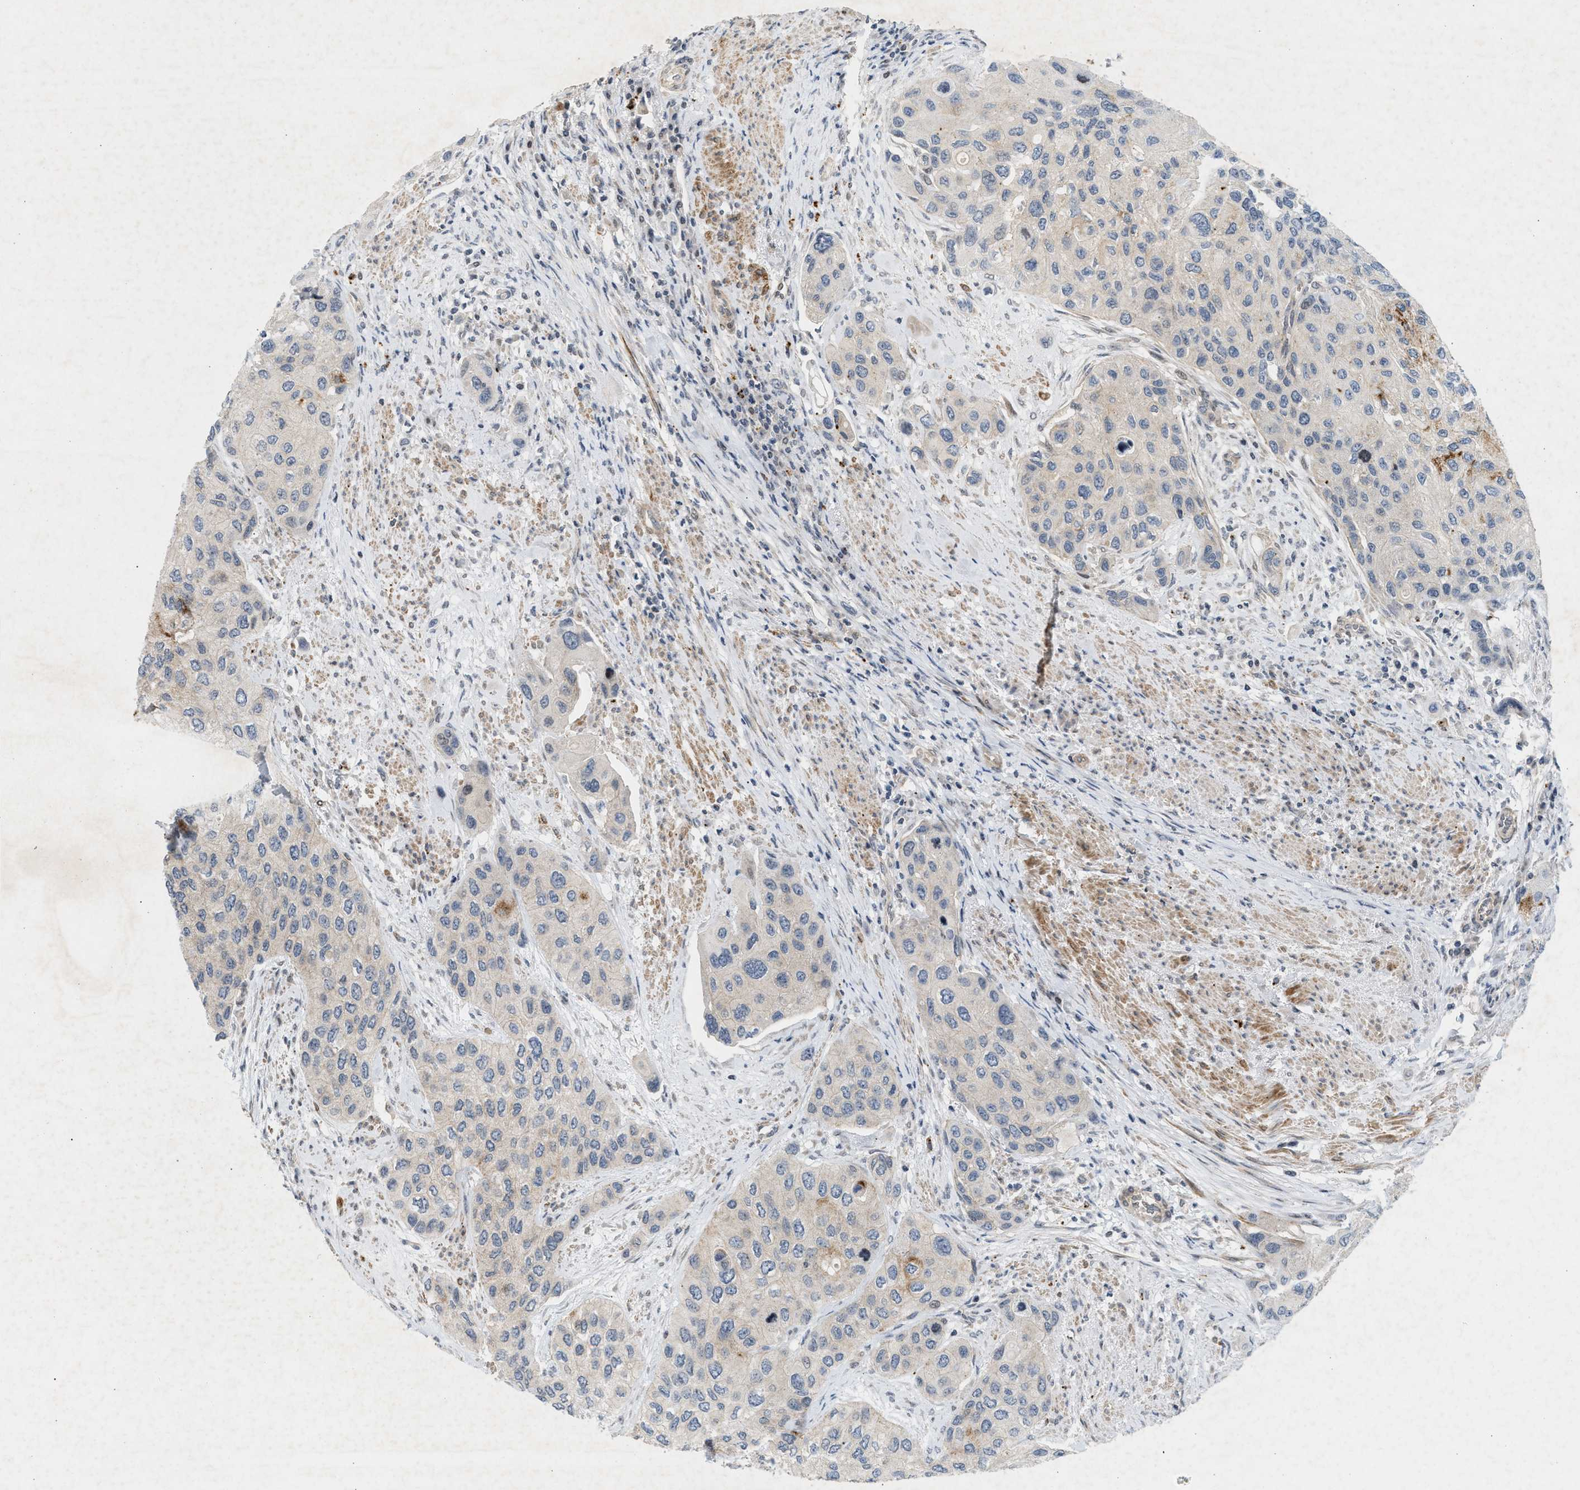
{"staining": {"intensity": "strong", "quantity": "<25%", "location": "cytoplasmic/membranous"}, "tissue": "urothelial cancer", "cell_type": "Tumor cells", "image_type": "cancer", "snomed": [{"axis": "morphology", "description": "Urothelial carcinoma, High grade"}, {"axis": "topography", "description": "Urinary bladder"}], "caption": "Strong cytoplasmic/membranous positivity for a protein is present in about <25% of tumor cells of urothelial cancer using immunohistochemistry (IHC).", "gene": "ZPR1", "patient": {"sex": "female", "age": 56}}